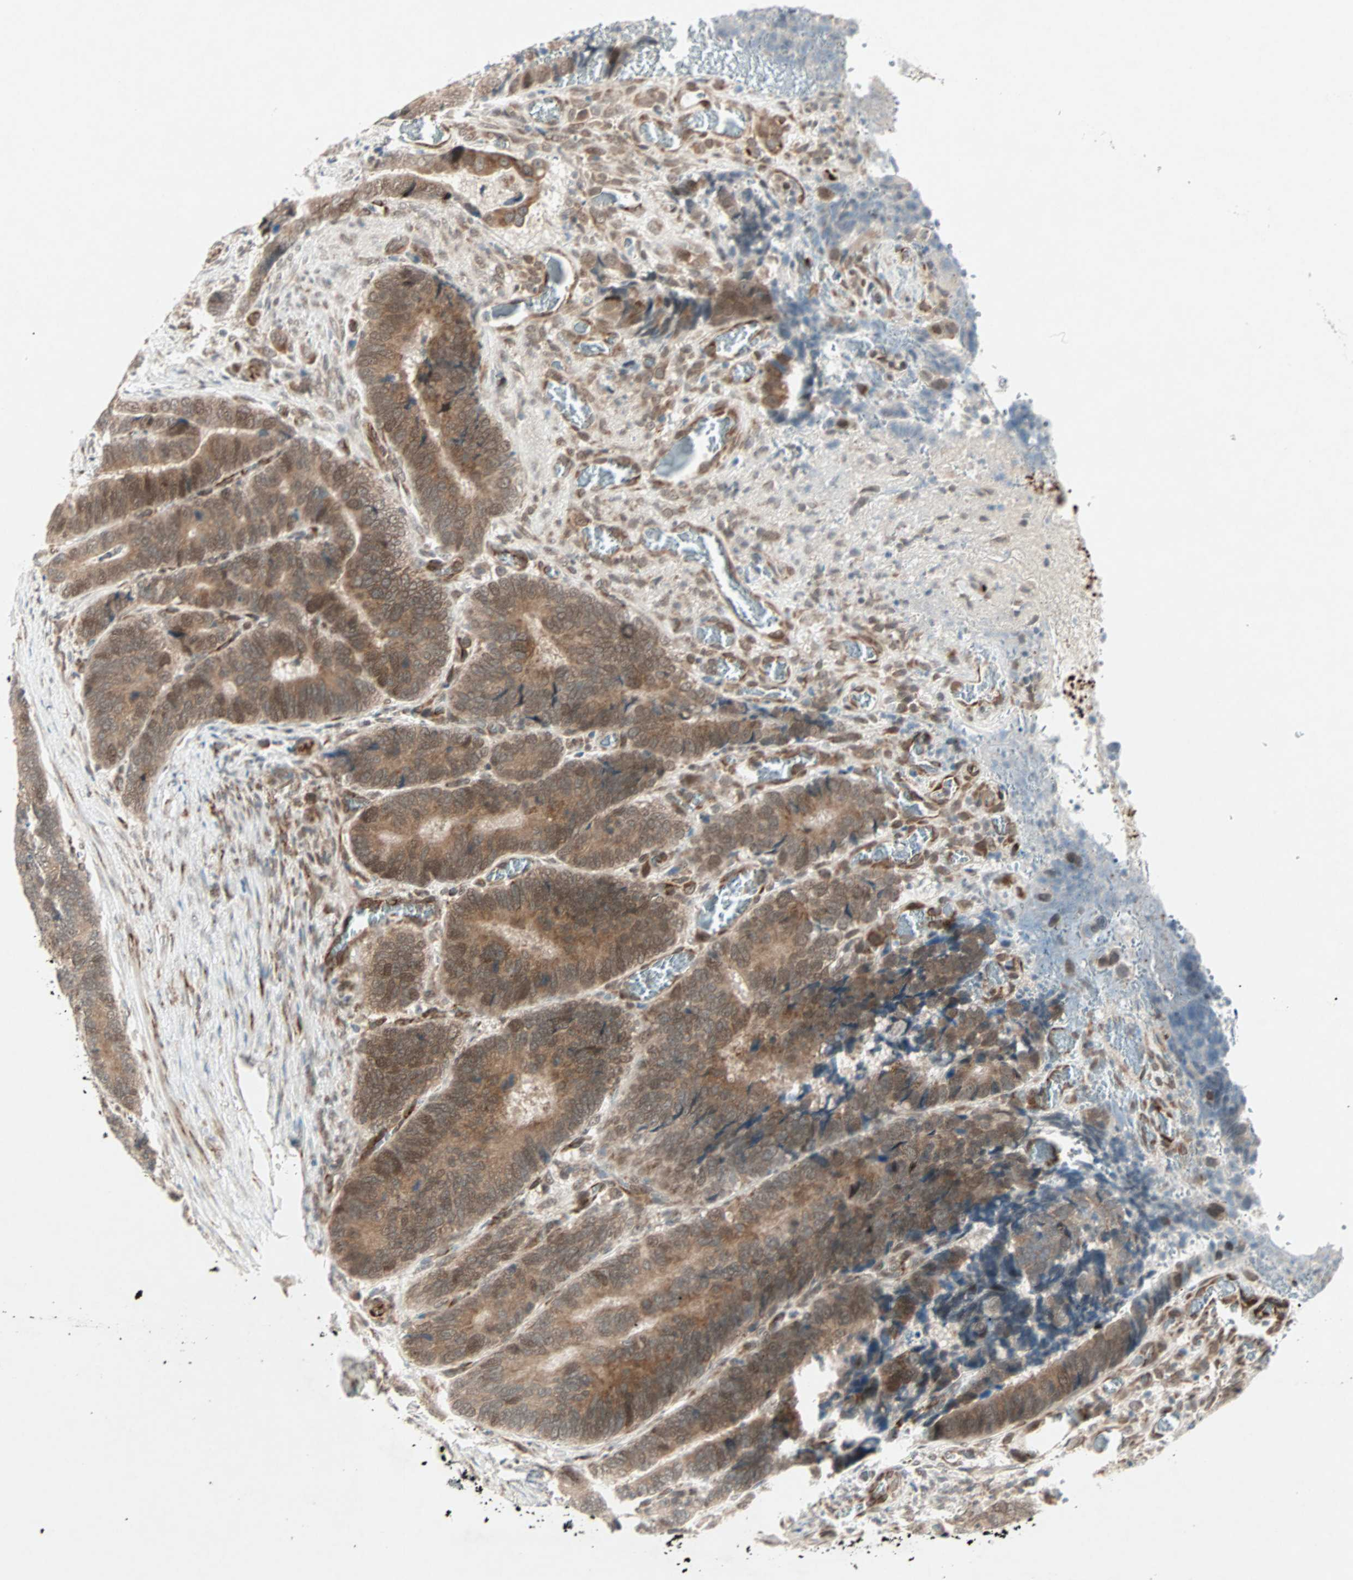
{"staining": {"intensity": "moderate", "quantity": ">75%", "location": "cytoplasmic/membranous,nuclear"}, "tissue": "colorectal cancer", "cell_type": "Tumor cells", "image_type": "cancer", "snomed": [{"axis": "morphology", "description": "Adenocarcinoma, NOS"}, {"axis": "topography", "description": "Colon"}], "caption": "The photomicrograph exhibits staining of adenocarcinoma (colorectal), revealing moderate cytoplasmic/membranous and nuclear protein positivity (brown color) within tumor cells.", "gene": "ZNF37A", "patient": {"sex": "male", "age": 72}}